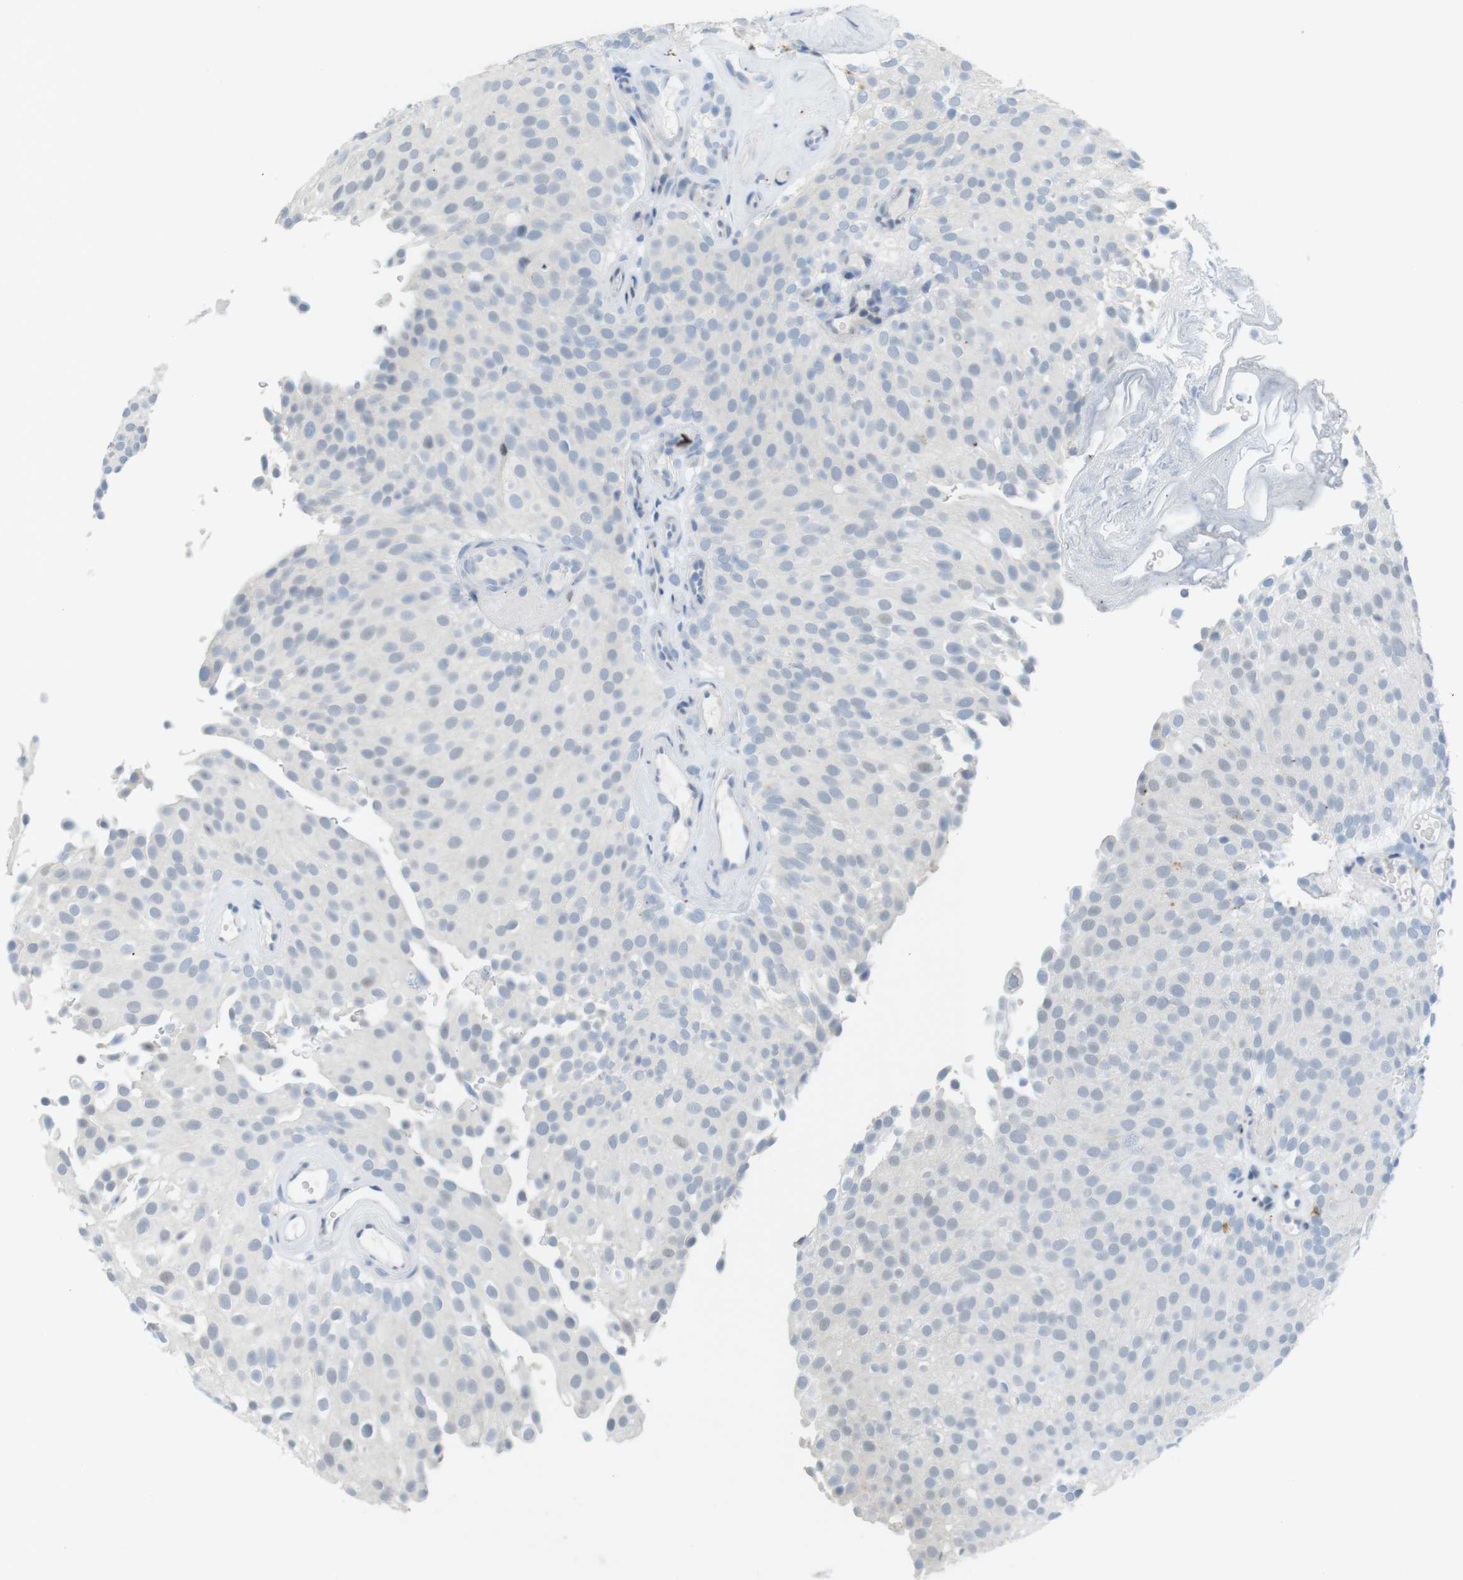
{"staining": {"intensity": "negative", "quantity": "none", "location": "none"}, "tissue": "urothelial cancer", "cell_type": "Tumor cells", "image_type": "cancer", "snomed": [{"axis": "morphology", "description": "Urothelial carcinoma, Low grade"}, {"axis": "topography", "description": "Urinary bladder"}], "caption": "Tumor cells show no significant staining in urothelial cancer.", "gene": "YIPF1", "patient": {"sex": "male", "age": 78}}